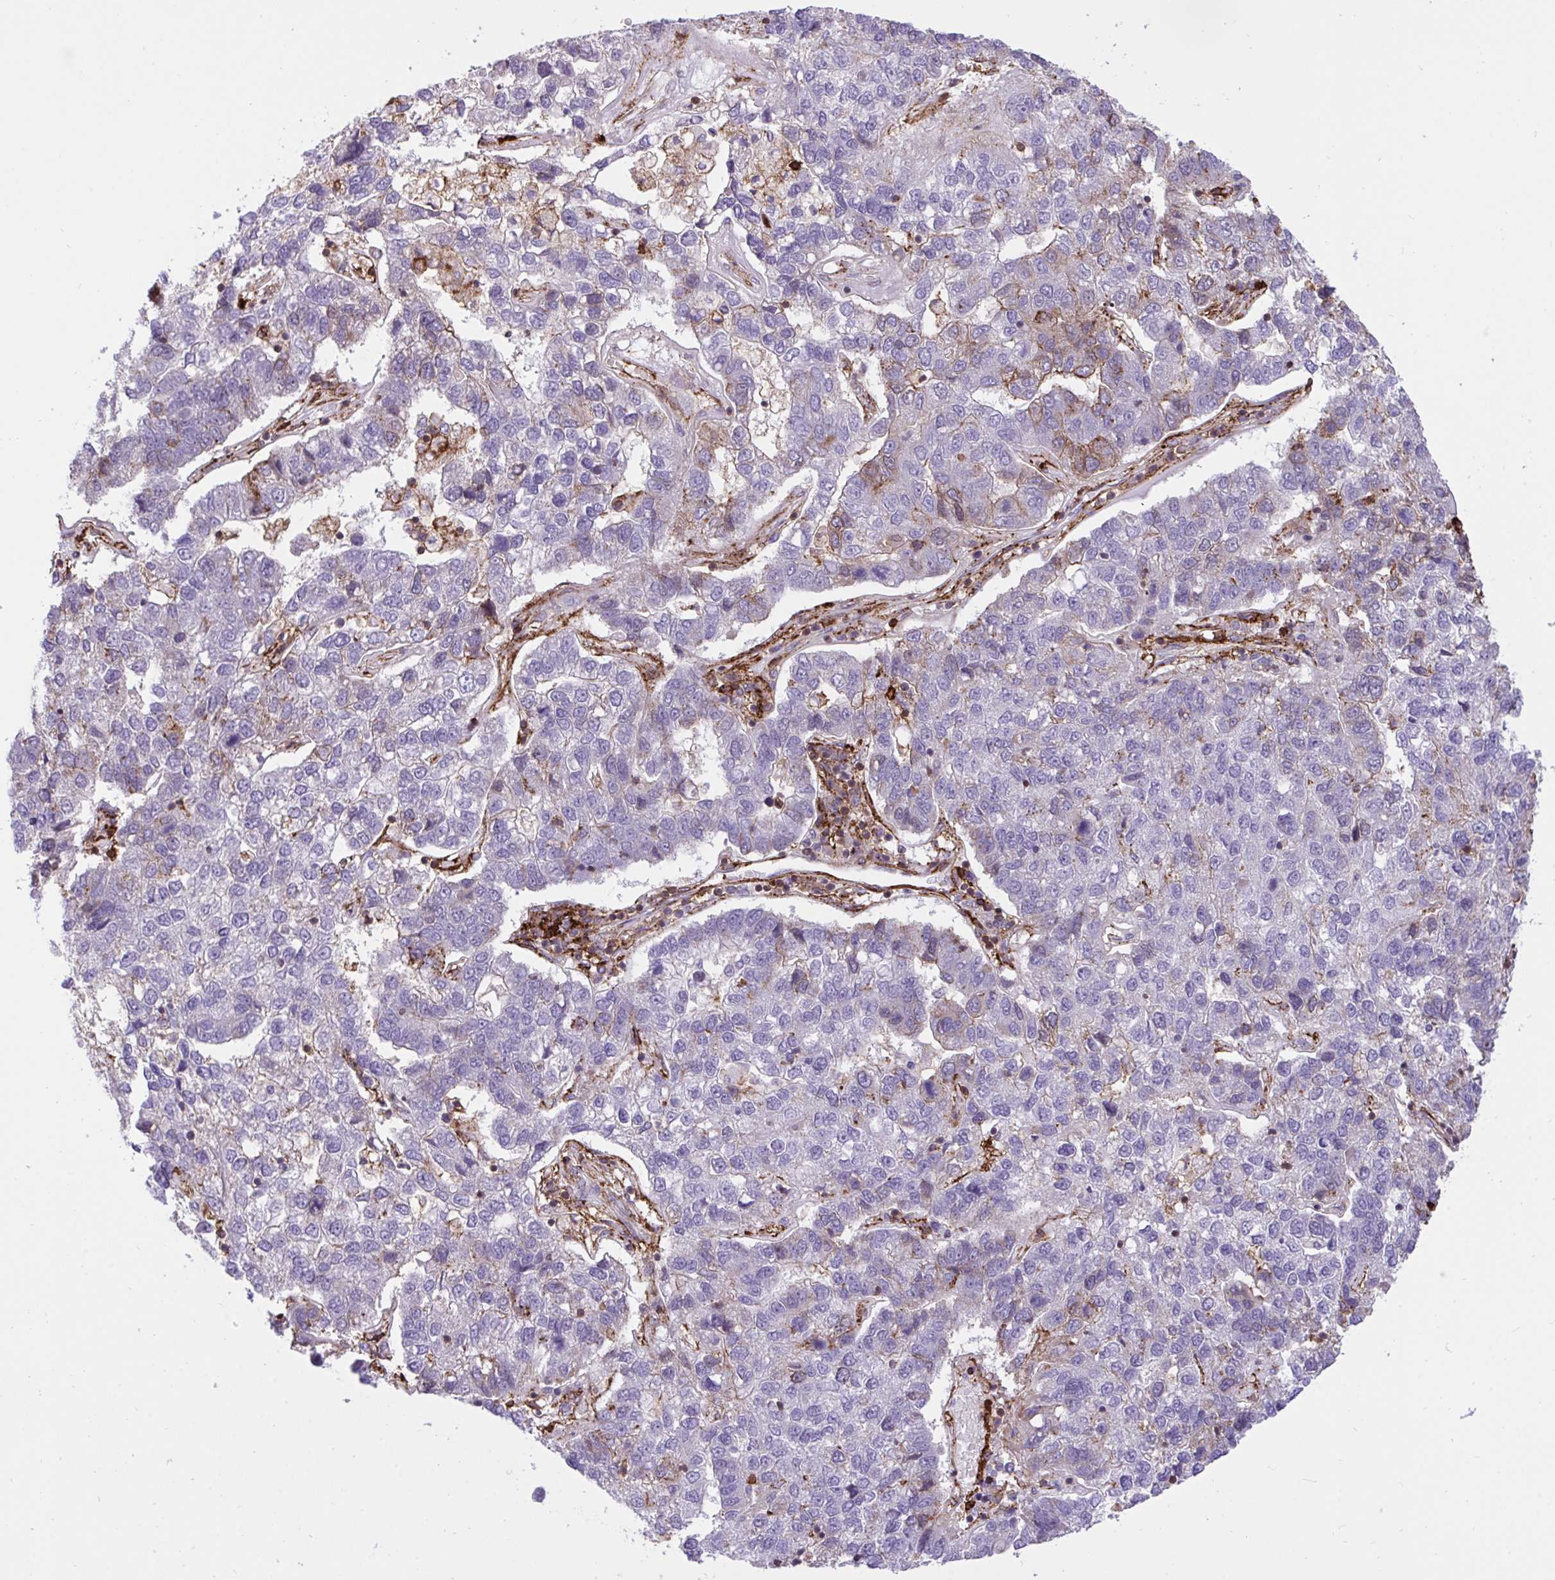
{"staining": {"intensity": "weak", "quantity": "<25%", "location": "cytoplasmic/membranous"}, "tissue": "pancreatic cancer", "cell_type": "Tumor cells", "image_type": "cancer", "snomed": [{"axis": "morphology", "description": "Adenocarcinoma, NOS"}, {"axis": "topography", "description": "Pancreas"}], "caption": "Image shows no protein expression in tumor cells of pancreatic cancer (adenocarcinoma) tissue.", "gene": "ERI1", "patient": {"sex": "female", "age": 61}}